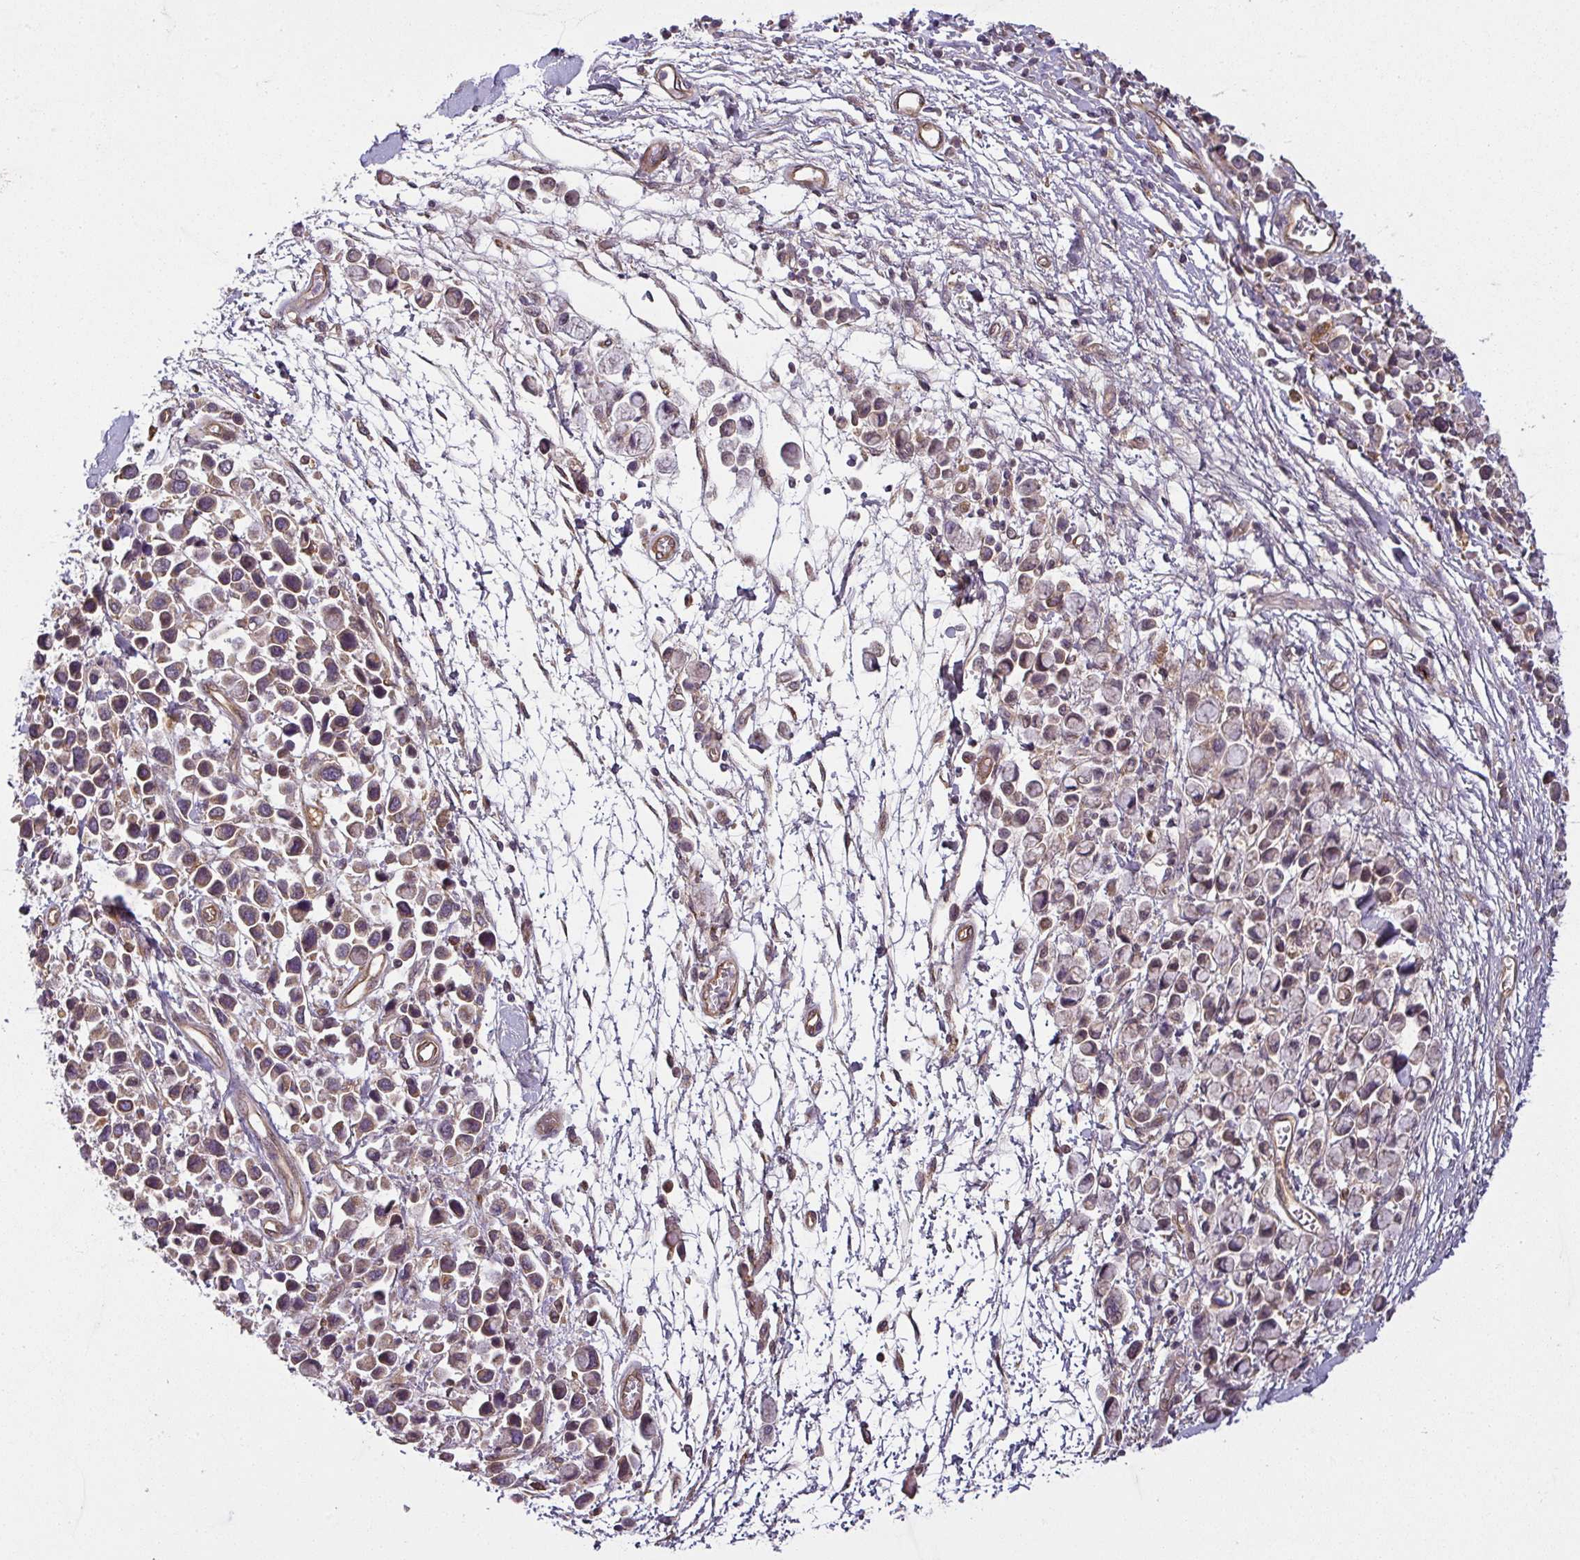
{"staining": {"intensity": "weak", "quantity": ">75%", "location": "cytoplasmic/membranous"}, "tissue": "stomach cancer", "cell_type": "Tumor cells", "image_type": "cancer", "snomed": [{"axis": "morphology", "description": "Adenocarcinoma, NOS"}, {"axis": "topography", "description": "Stomach"}], "caption": "This histopathology image exhibits IHC staining of human stomach cancer (adenocarcinoma), with low weak cytoplasmic/membranous positivity in about >75% of tumor cells.", "gene": "DIMT1", "patient": {"sex": "female", "age": 81}}